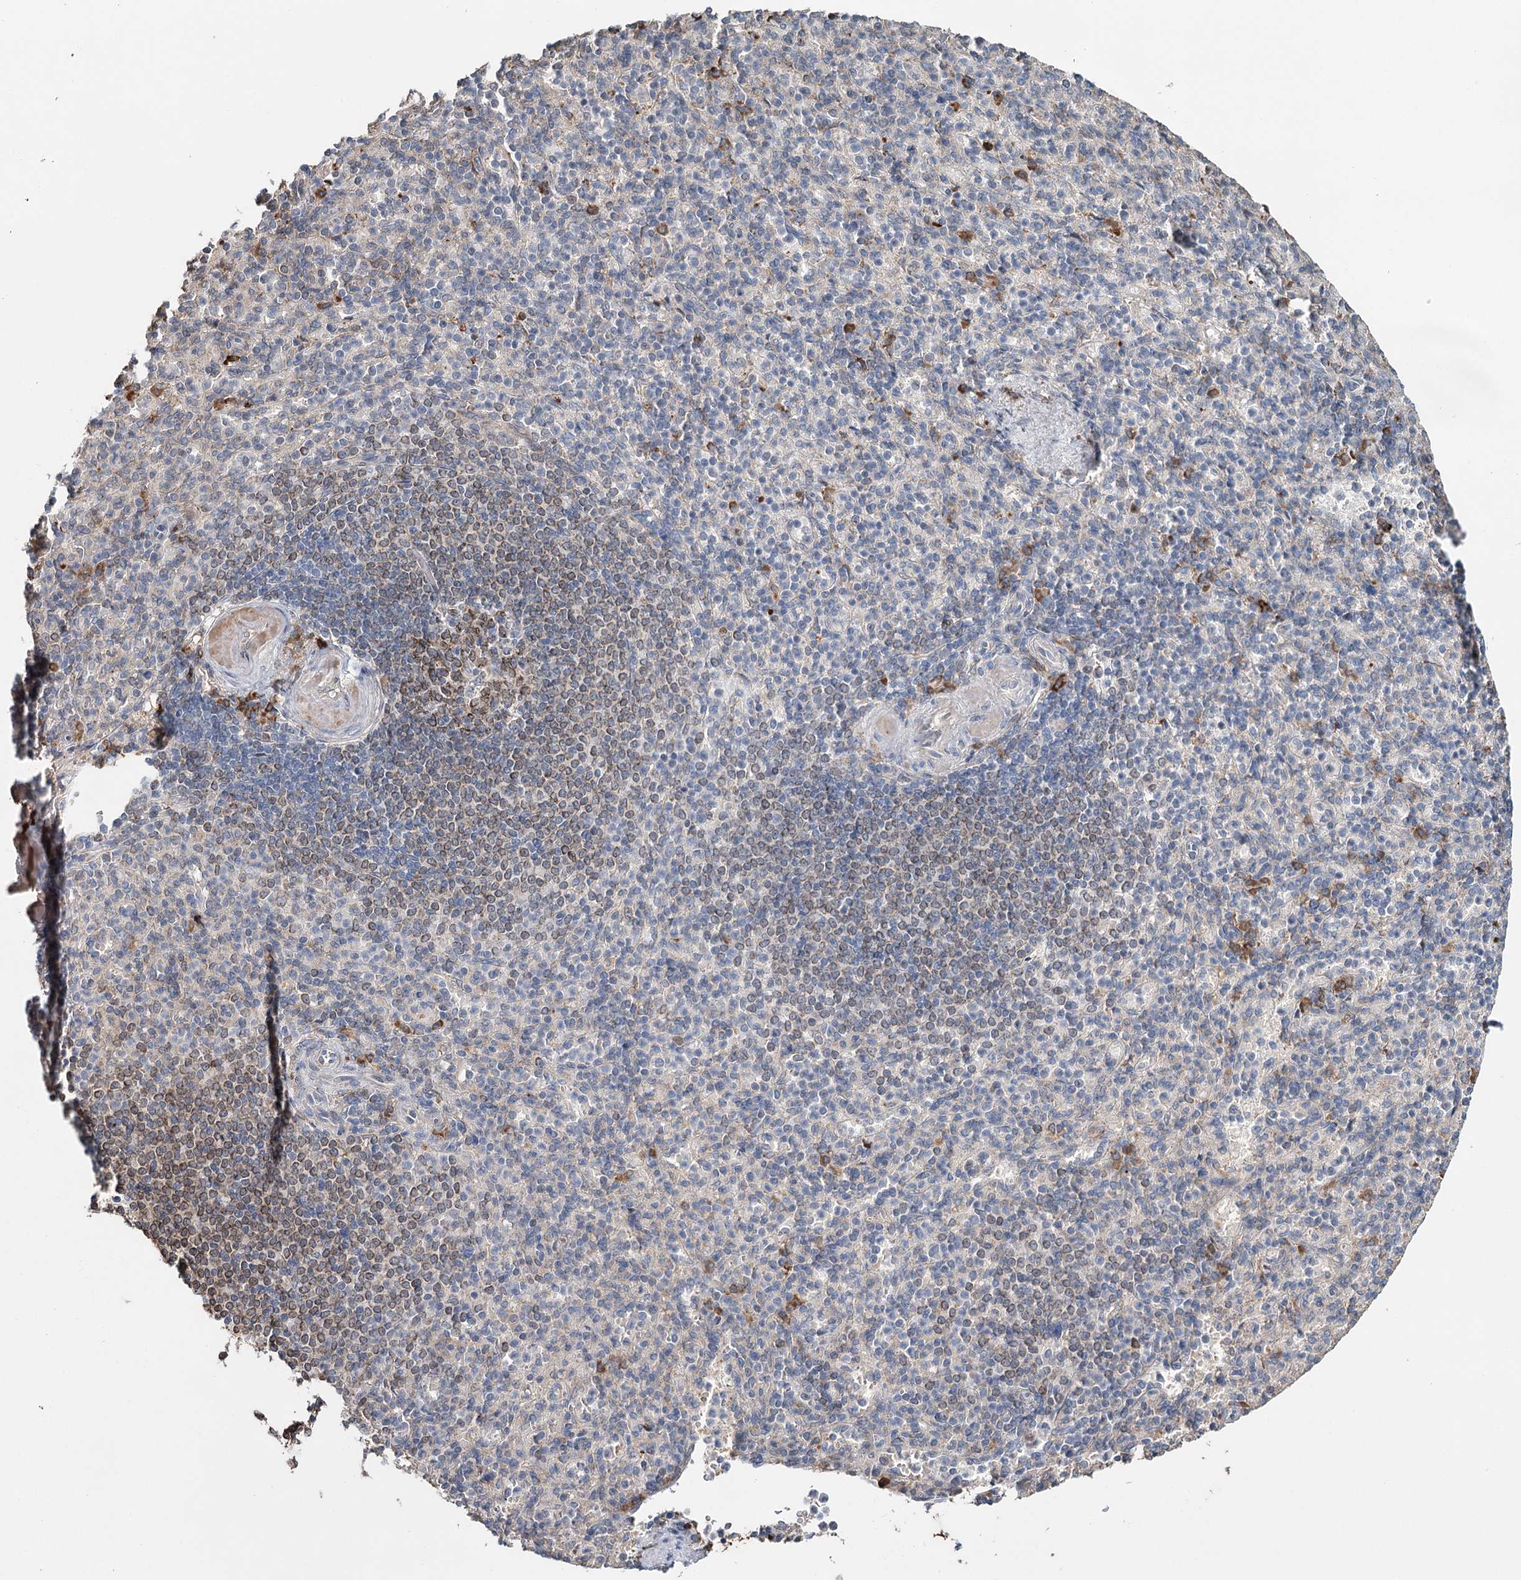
{"staining": {"intensity": "moderate", "quantity": "<25%", "location": "cytoplasmic/membranous"}, "tissue": "spleen", "cell_type": "Cells in red pulp", "image_type": "normal", "snomed": [{"axis": "morphology", "description": "Normal tissue, NOS"}, {"axis": "topography", "description": "Spleen"}], "caption": "This is a histology image of IHC staining of benign spleen, which shows moderate expression in the cytoplasmic/membranous of cells in red pulp.", "gene": "SYVN1", "patient": {"sex": "female", "age": 74}}